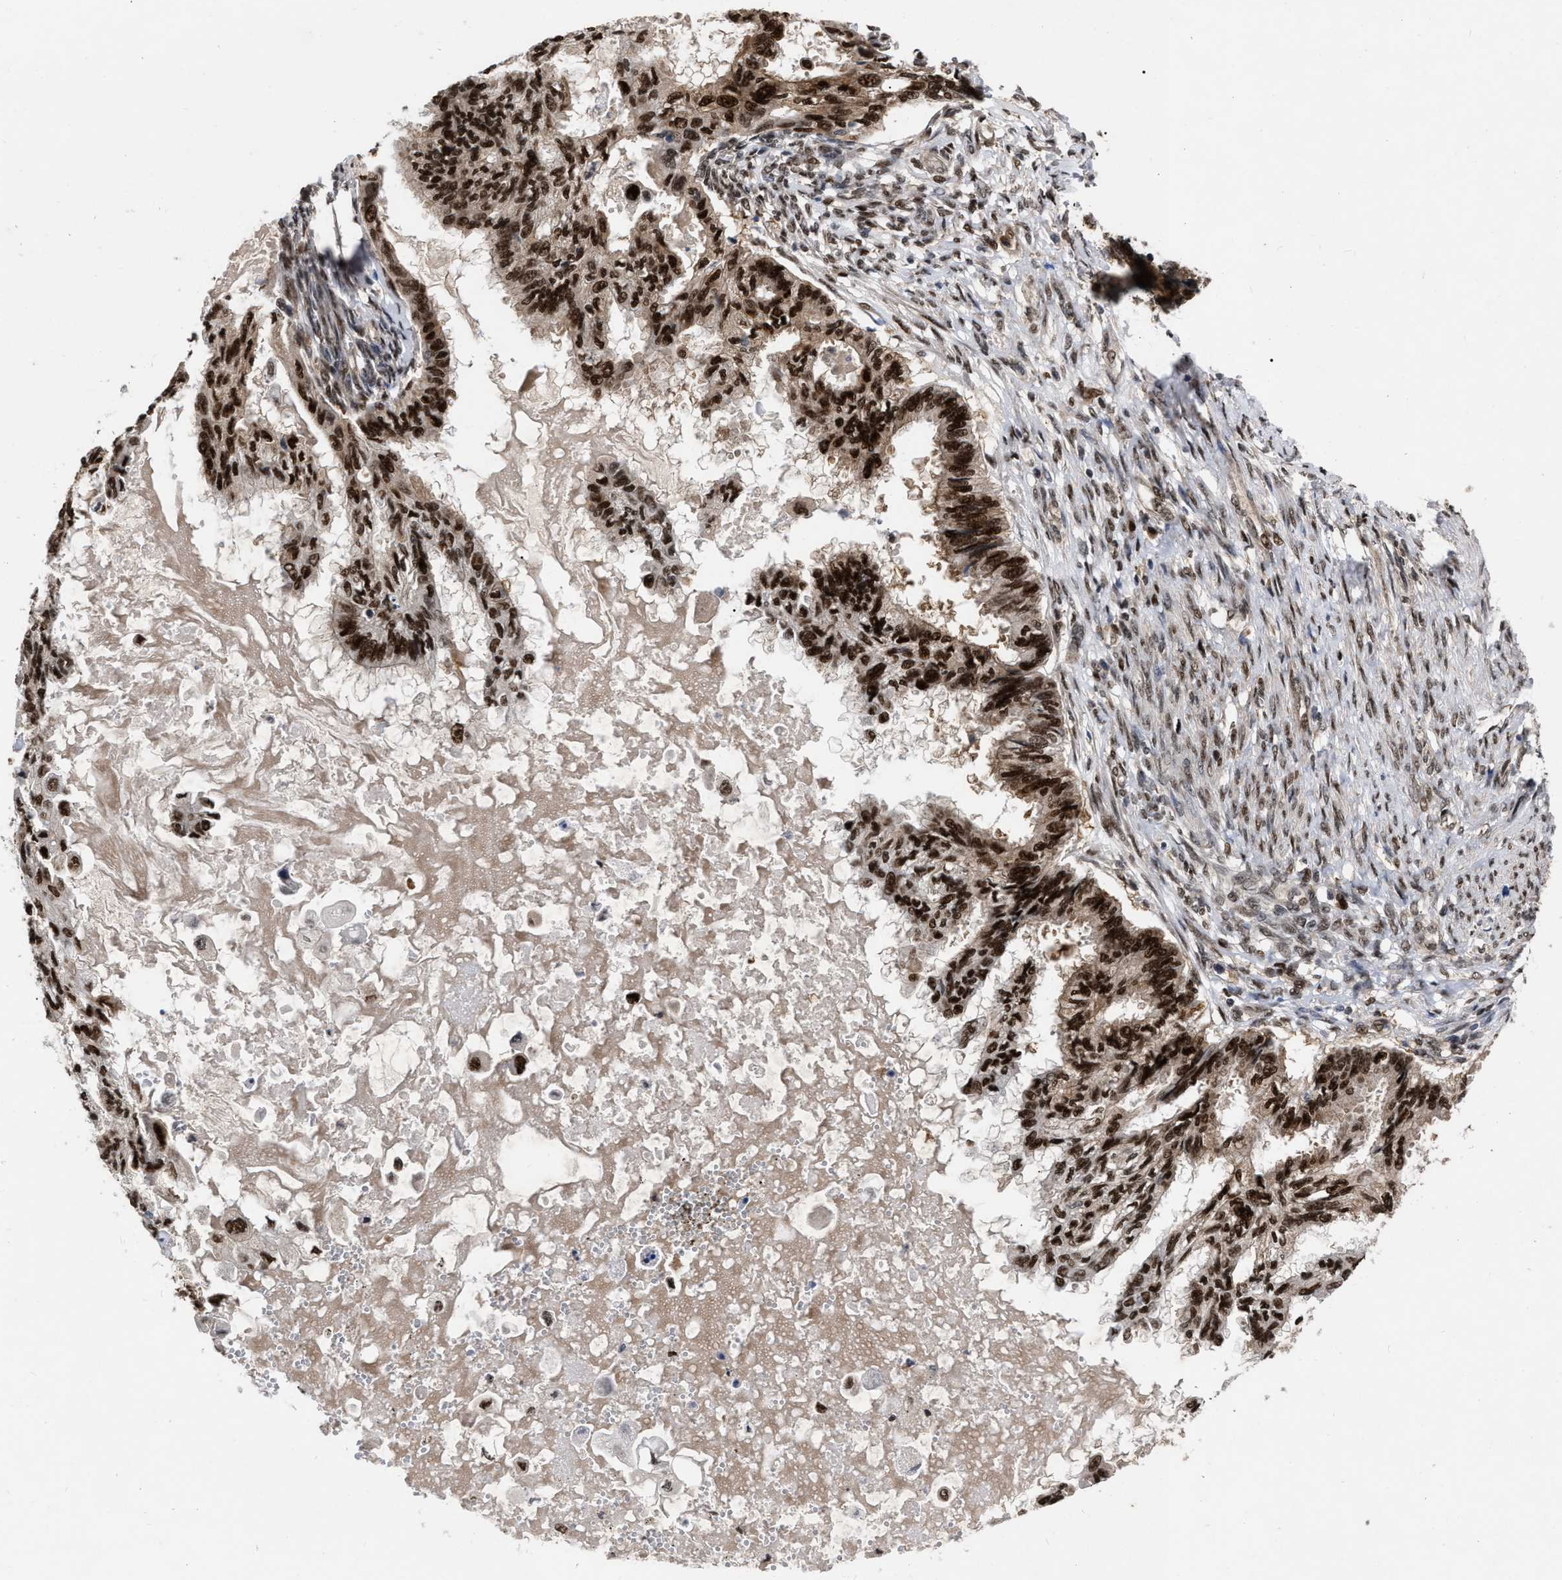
{"staining": {"intensity": "strong", "quantity": ">75%", "location": "nuclear"}, "tissue": "cervical cancer", "cell_type": "Tumor cells", "image_type": "cancer", "snomed": [{"axis": "morphology", "description": "Normal tissue, NOS"}, {"axis": "morphology", "description": "Adenocarcinoma, NOS"}, {"axis": "topography", "description": "Cervix"}, {"axis": "topography", "description": "Endometrium"}], "caption": "High-power microscopy captured an IHC histopathology image of cervical cancer (adenocarcinoma), revealing strong nuclear expression in about >75% of tumor cells.", "gene": "MDM4", "patient": {"sex": "female", "age": 86}}